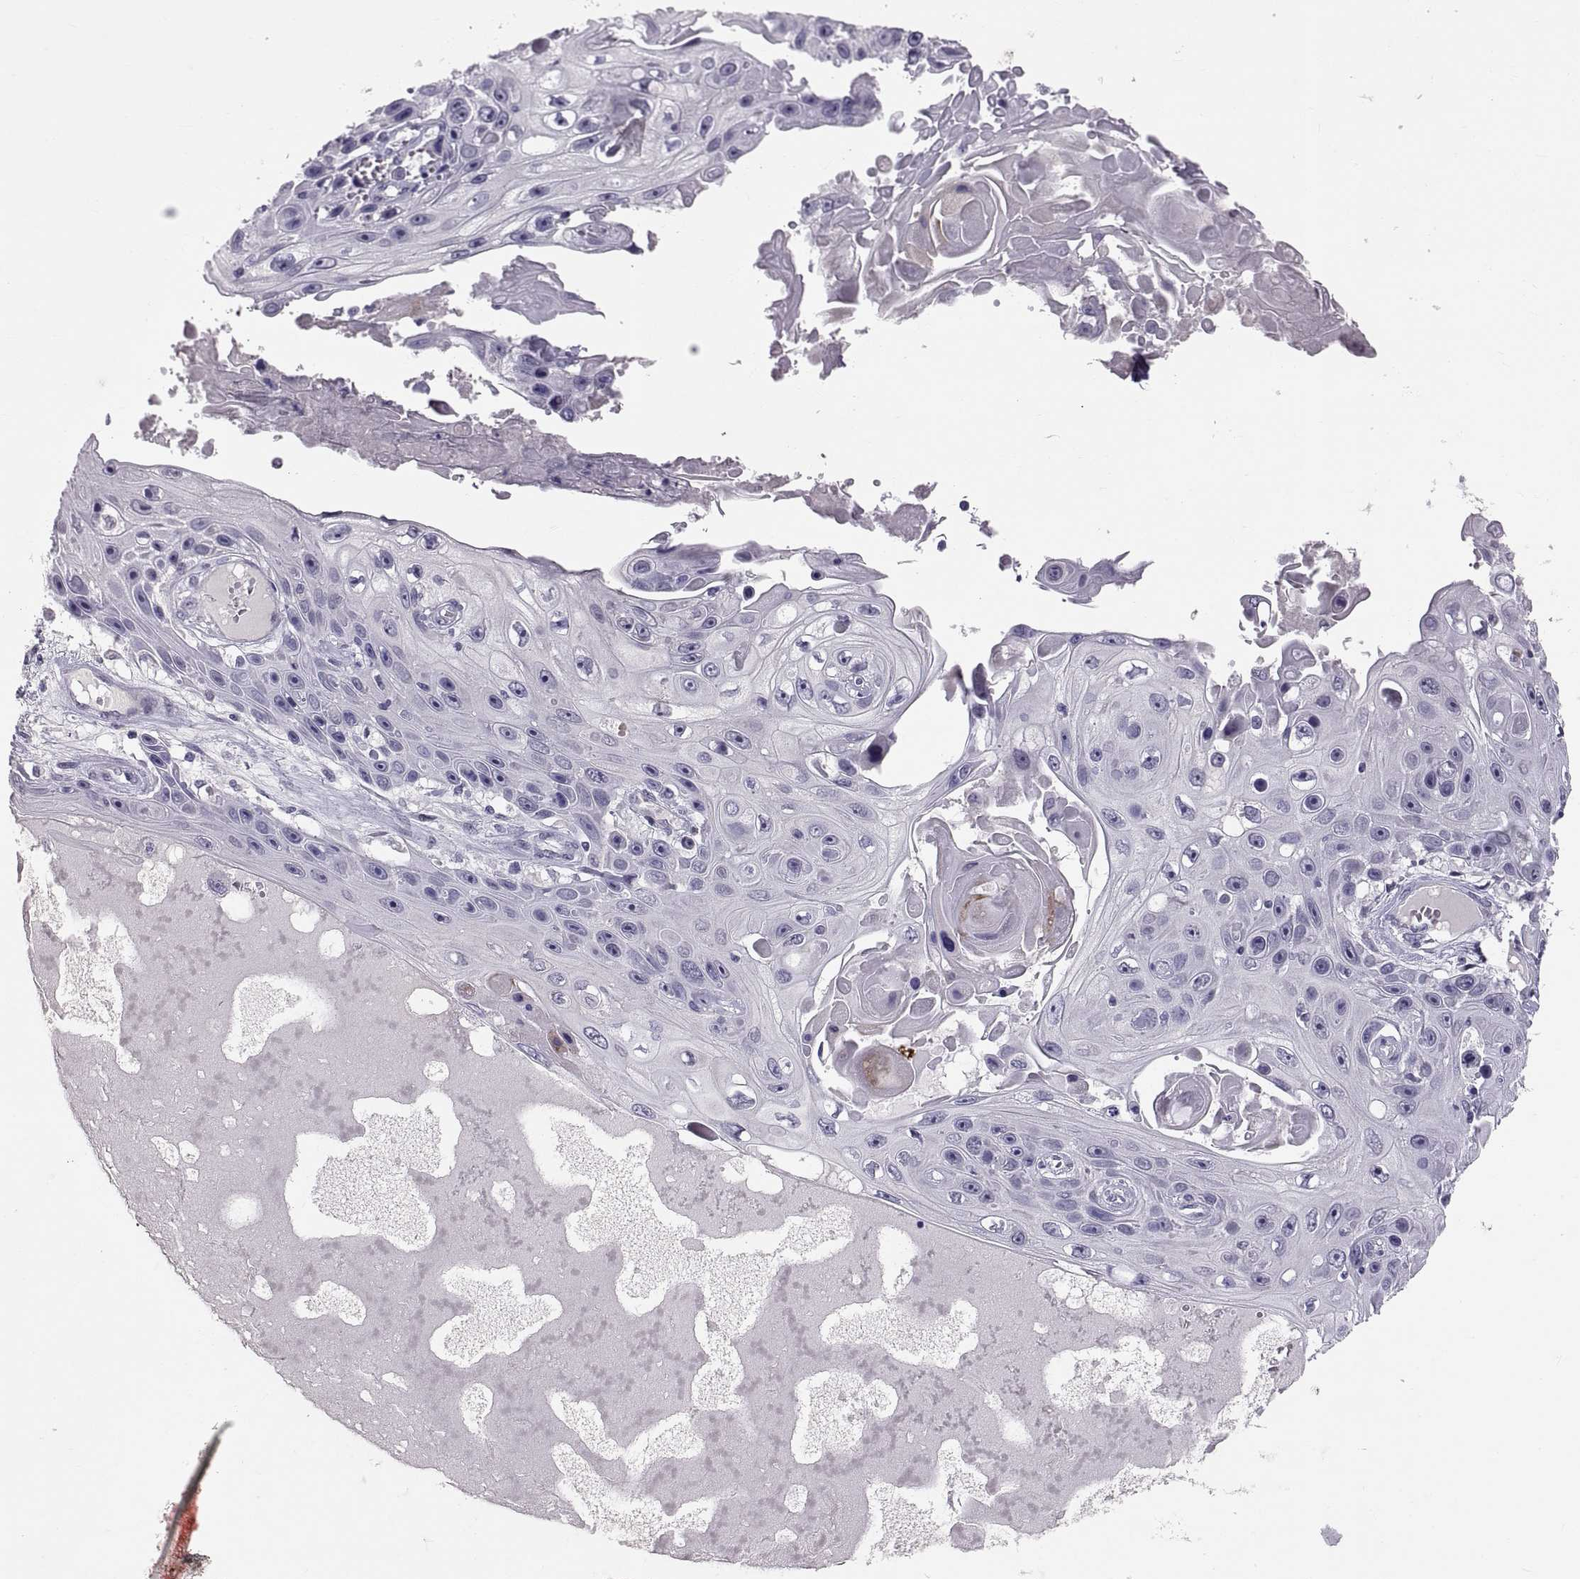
{"staining": {"intensity": "negative", "quantity": "none", "location": "none"}, "tissue": "skin cancer", "cell_type": "Tumor cells", "image_type": "cancer", "snomed": [{"axis": "morphology", "description": "Squamous cell carcinoma, NOS"}, {"axis": "topography", "description": "Skin"}], "caption": "DAB (3,3'-diaminobenzidine) immunohistochemical staining of human squamous cell carcinoma (skin) shows no significant expression in tumor cells.", "gene": "PTN", "patient": {"sex": "male", "age": 82}}